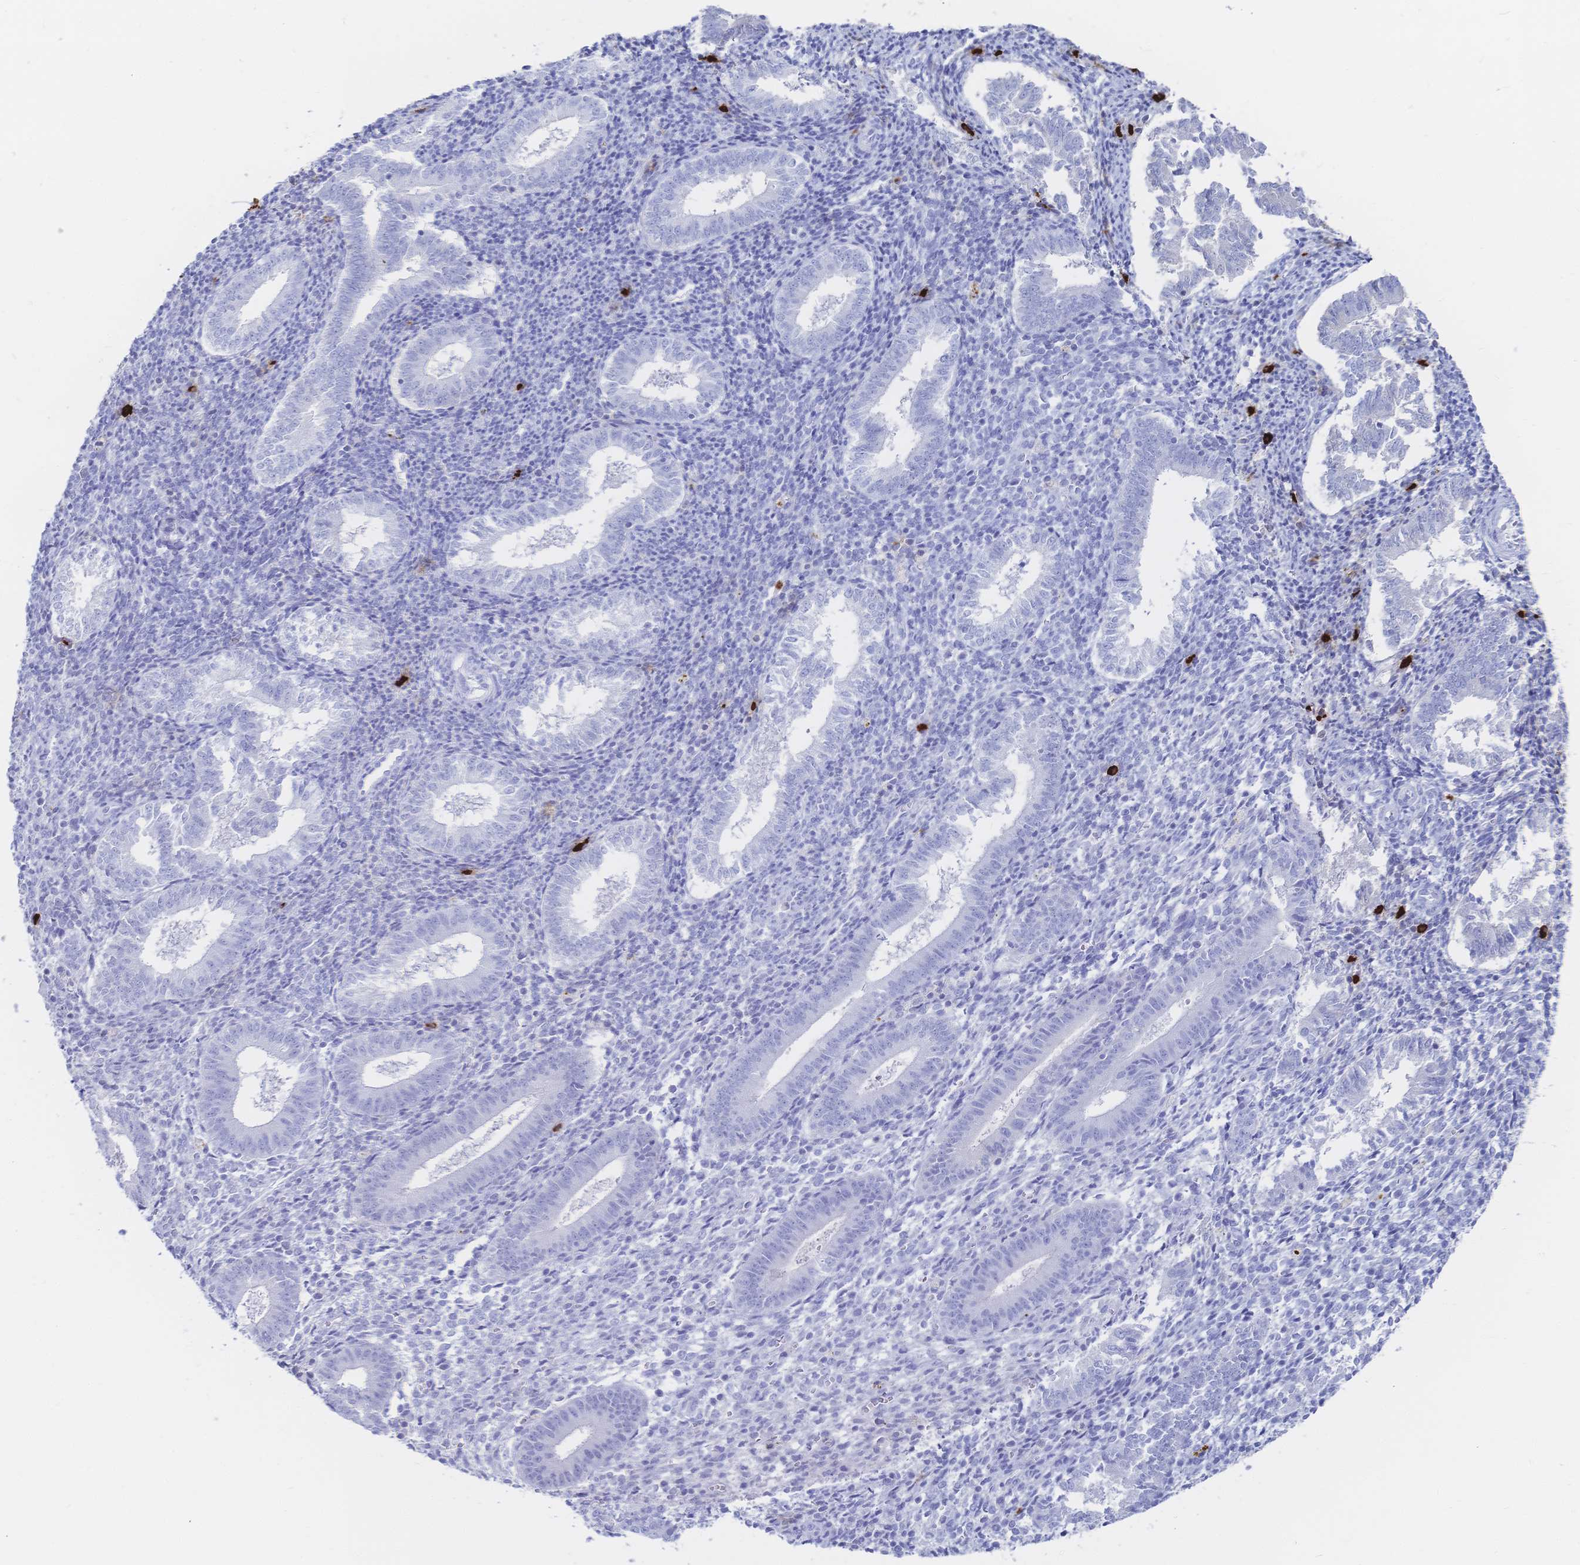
{"staining": {"intensity": "negative", "quantity": "none", "location": "none"}, "tissue": "endometrium", "cell_type": "Cells in endometrial stroma", "image_type": "normal", "snomed": [{"axis": "morphology", "description": "Normal tissue, NOS"}, {"axis": "topography", "description": "Endometrium"}], "caption": "Immunohistochemical staining of unremarkable human endometrium reveals no significant positivity in cells in endometrial stroma. (IHC, brightfield microscopy, high magnification).", "gene": "IL2RB", "patient": {"sex": "female", "age": 25}}